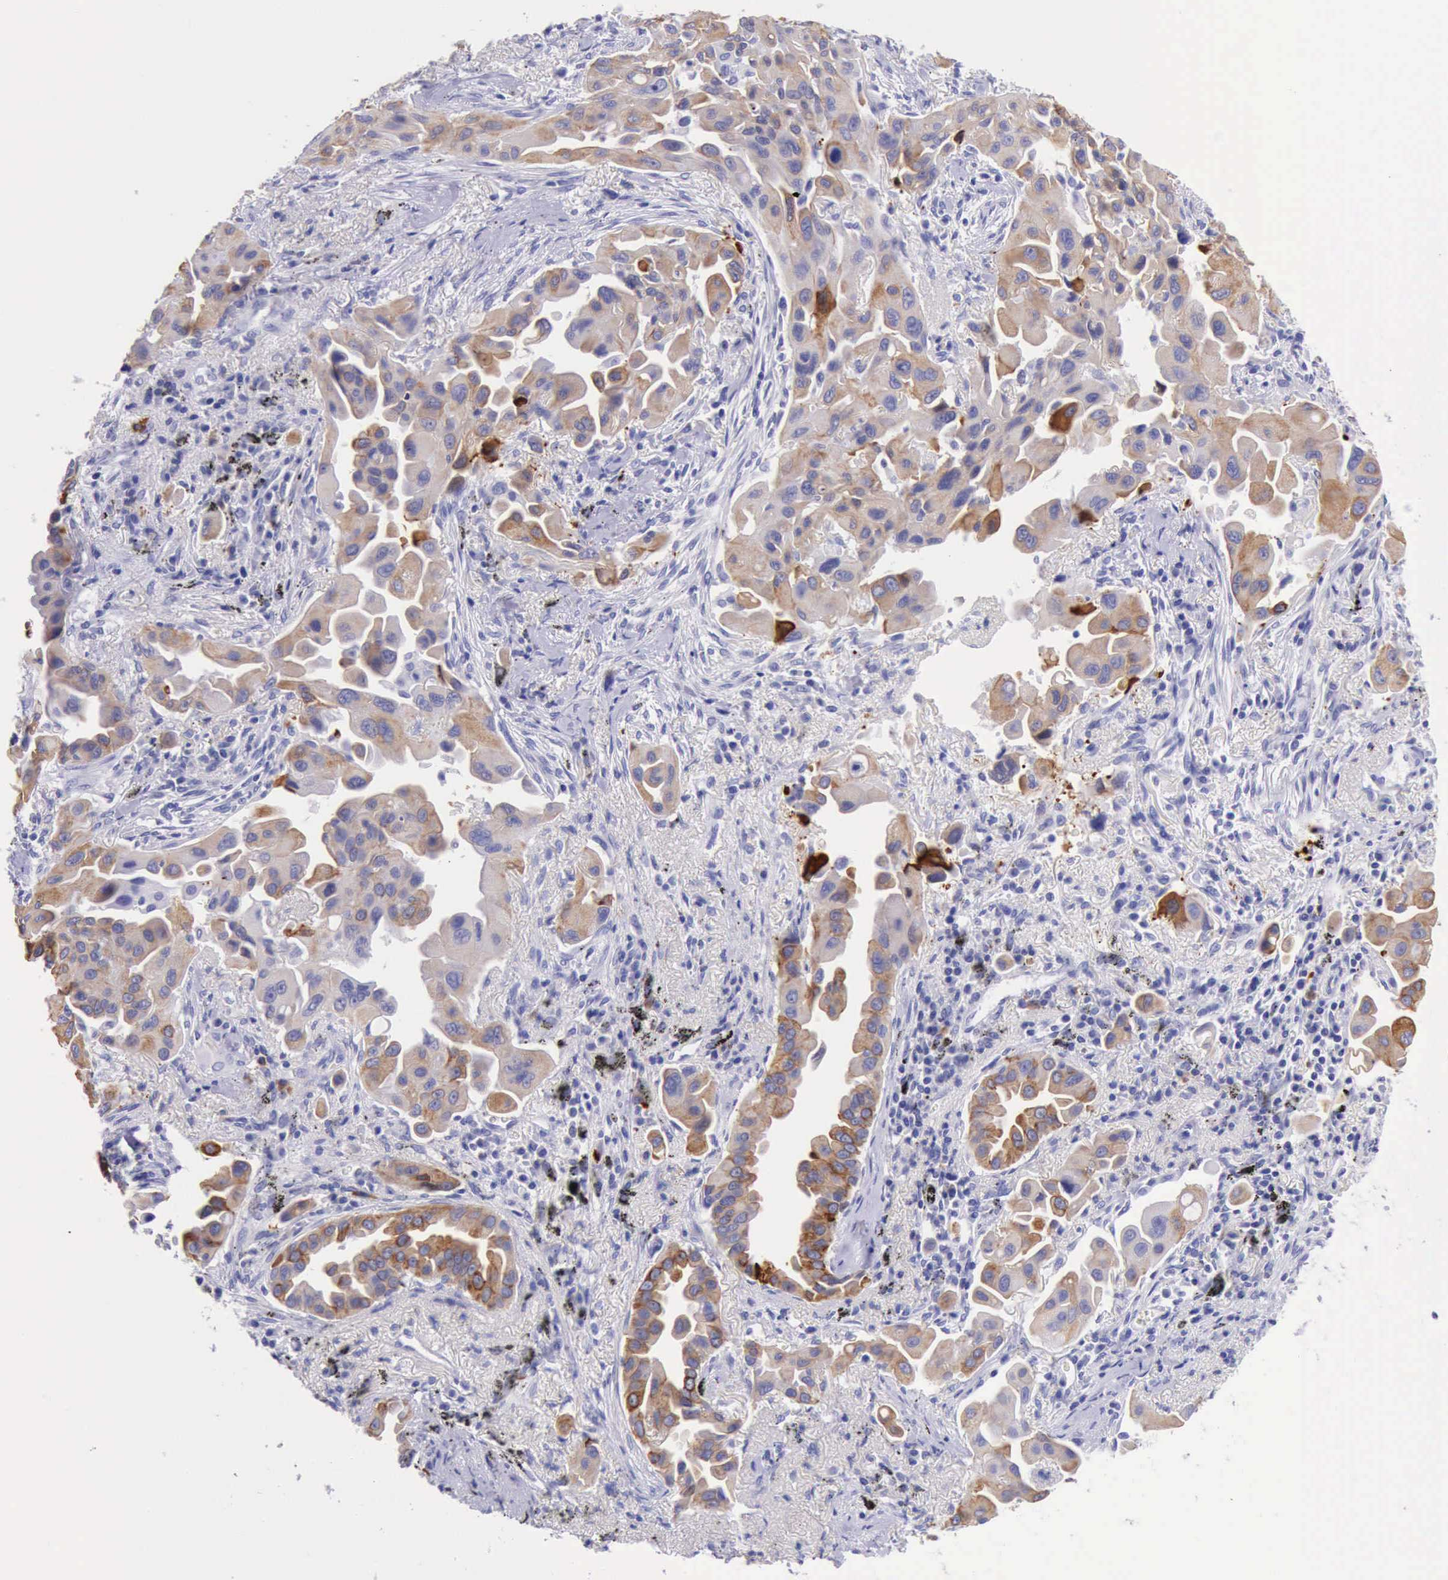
{"staining": {"intensity": "moderate", "quantity": ">75%", "location": "cytoplasmic/membranous"}, "tissue": "lung cancer", "cell_type": "Tumor cells", "image_type": "cancer", "snomed": [{"axis": "morphology", "description": "Adenocarcinoma, NOS"}, {"axis": "topography", "description": "Lung"}], "caption": "Immunohistochemical staining of lung cancer reveals moderate cytoplasmic/membranous protein expression in about >75% of tumor cells.", "gene": "KRT8", "patient": {"sex": "male", "age": 68}}